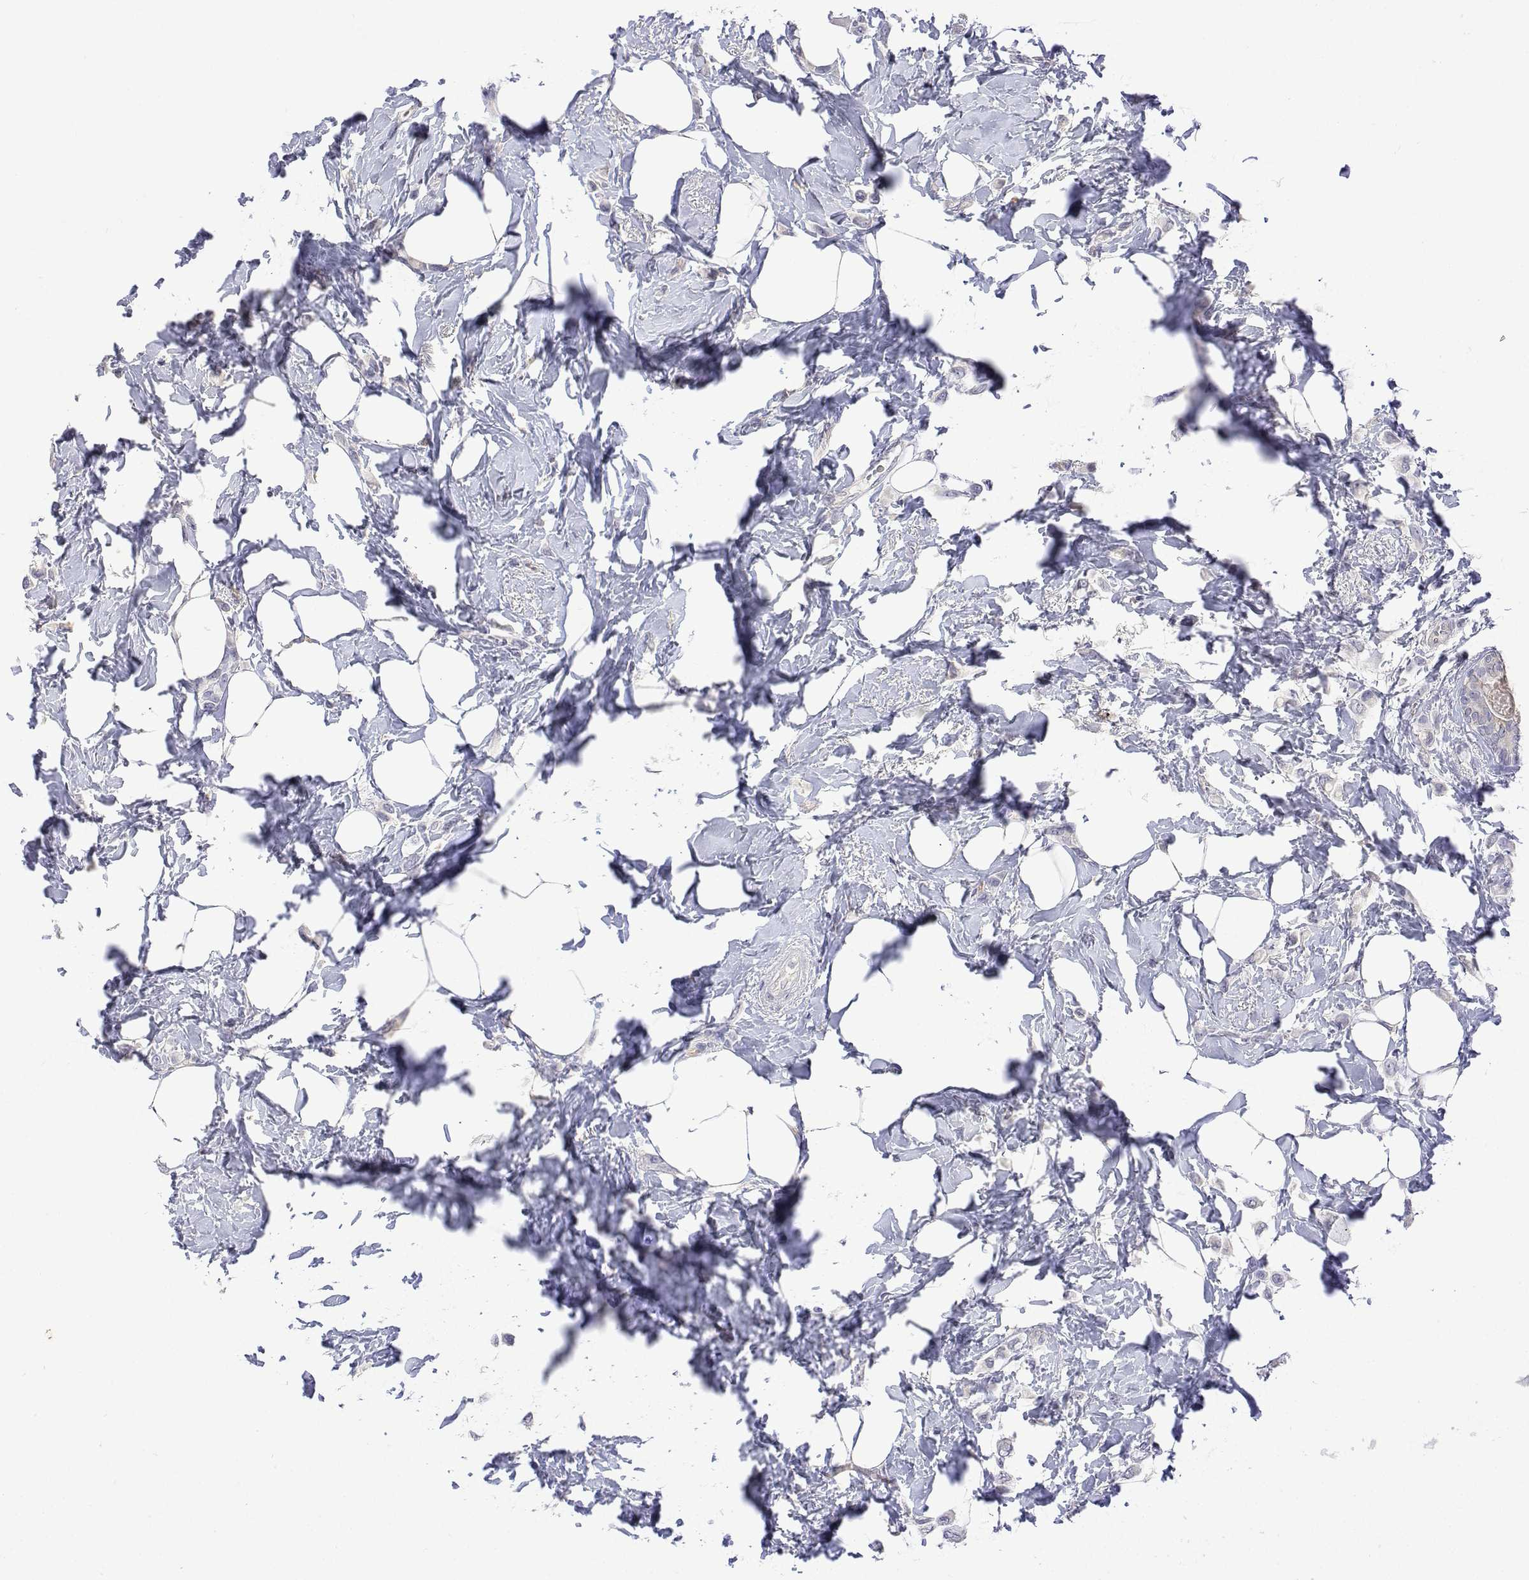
{"staining": {"intensity": "negative", "quantity": "none", "location": "none"}, "tissue": "breast cancer", "cell_type": "Tumor cells", "image_type": "cancer", "snomed": [{"axis": "morphology", "description": "Lobular carcinoma"}, {"axis": "topography", "description": "Breast"}], "caption": "Tumor cells show no significant protein expression in breast cancer.", "gene": "PLCB1", "patient": {"sex": "female", "age": 66}}